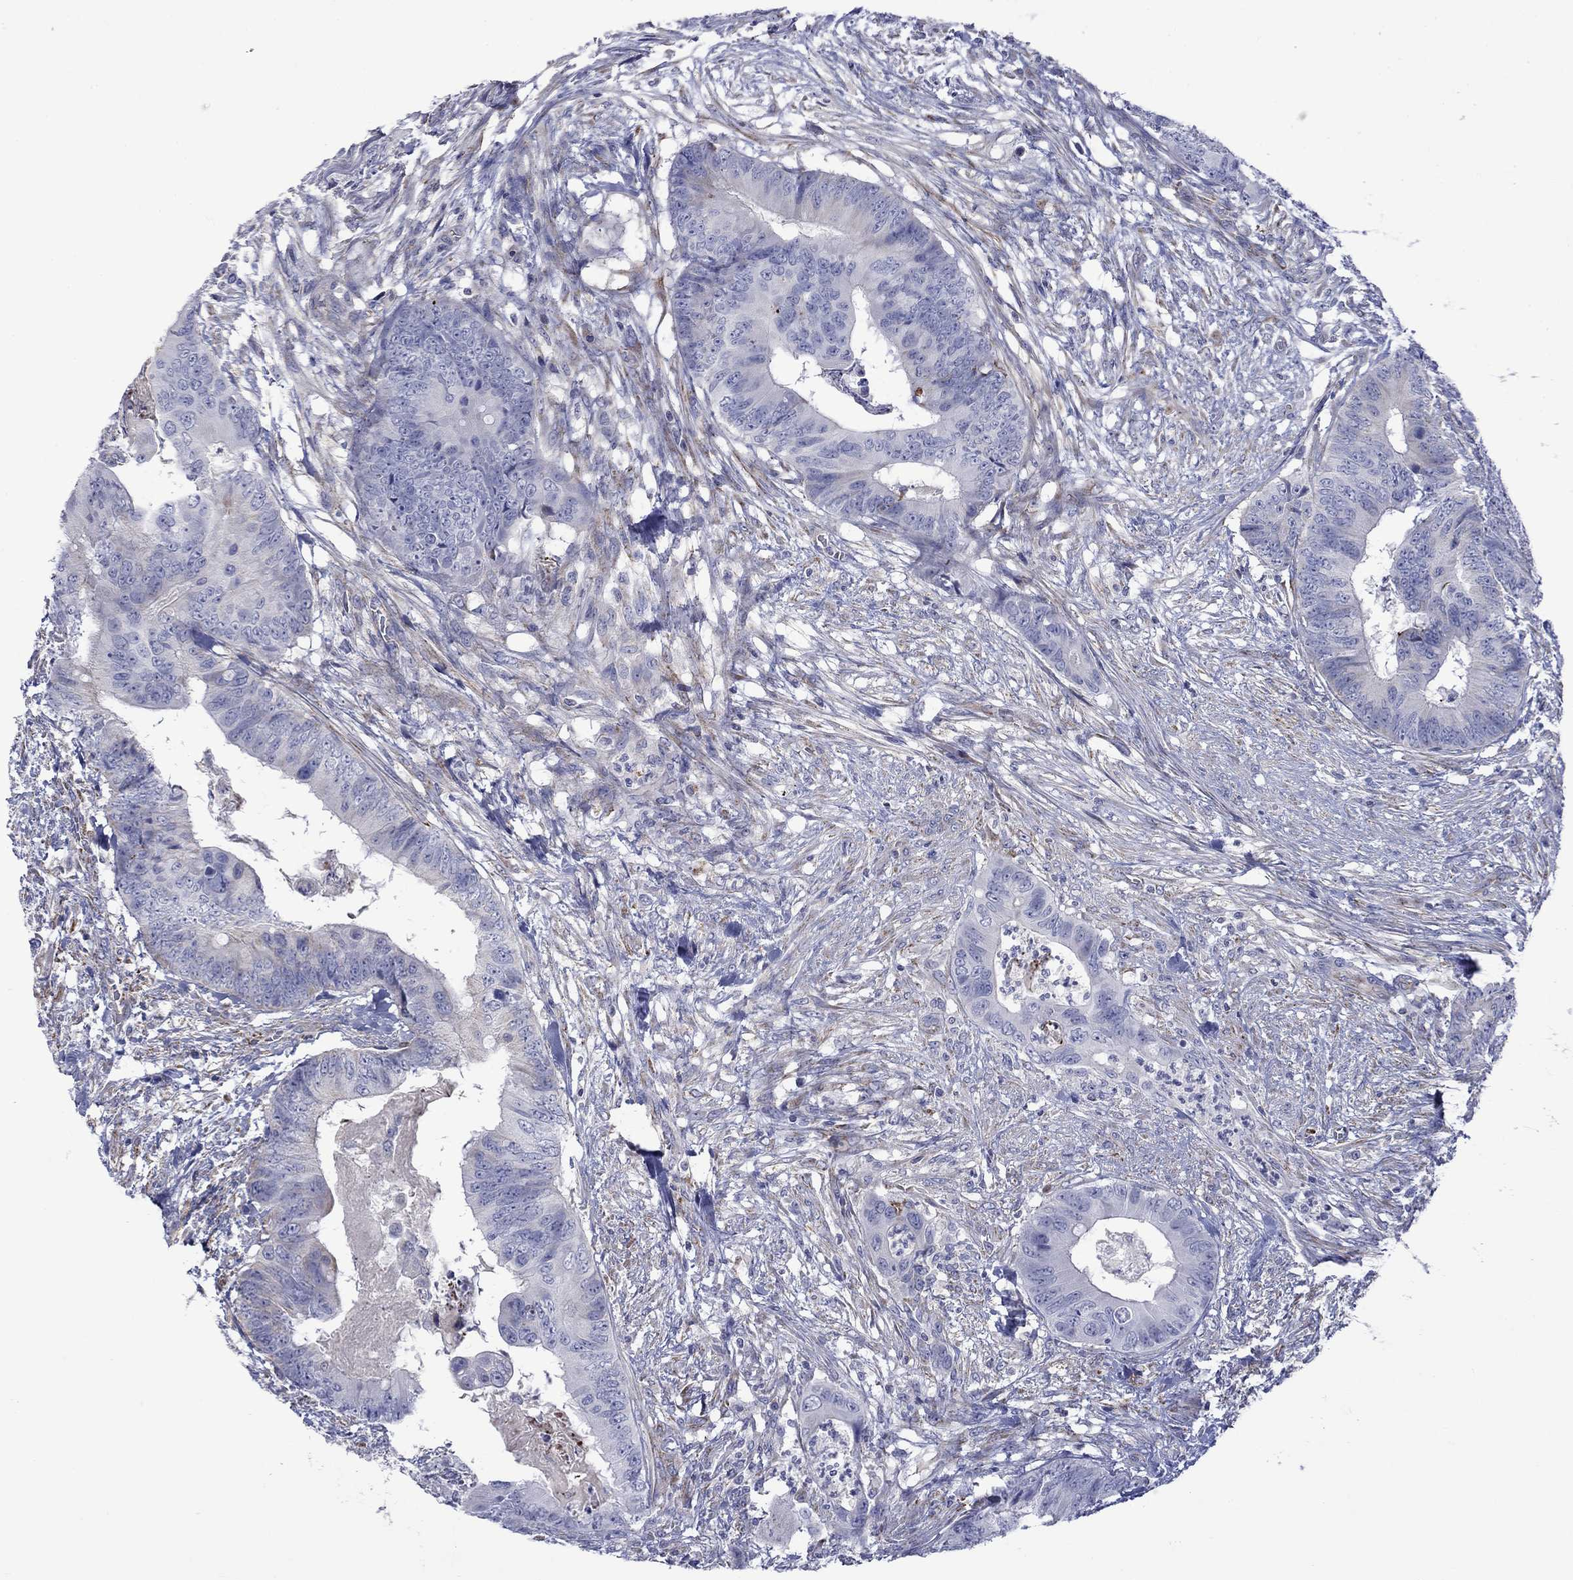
{"staining": {"intensity": "weak", "quantity": "<25%", "location": "cytoplasmic/membranous"}, "tissue": "colorectal cancer", "cell_type": "Tumor cells", "image_type": "cancer", "snomed": [{"axis": "morphology", "description": "Adenocarcinoma, NOS"}, {"axis": "topography", "description": "Colon"}], "caption": "IHC image of neoplastic tissue: adenocarcinoma (colorectal) stained with DAB (3,3'-diaminobenzidine) exhibits no significant protein expression in tumor cells.", "gene": "CISD1", "patient": {"sex": "male", "age": 84}}